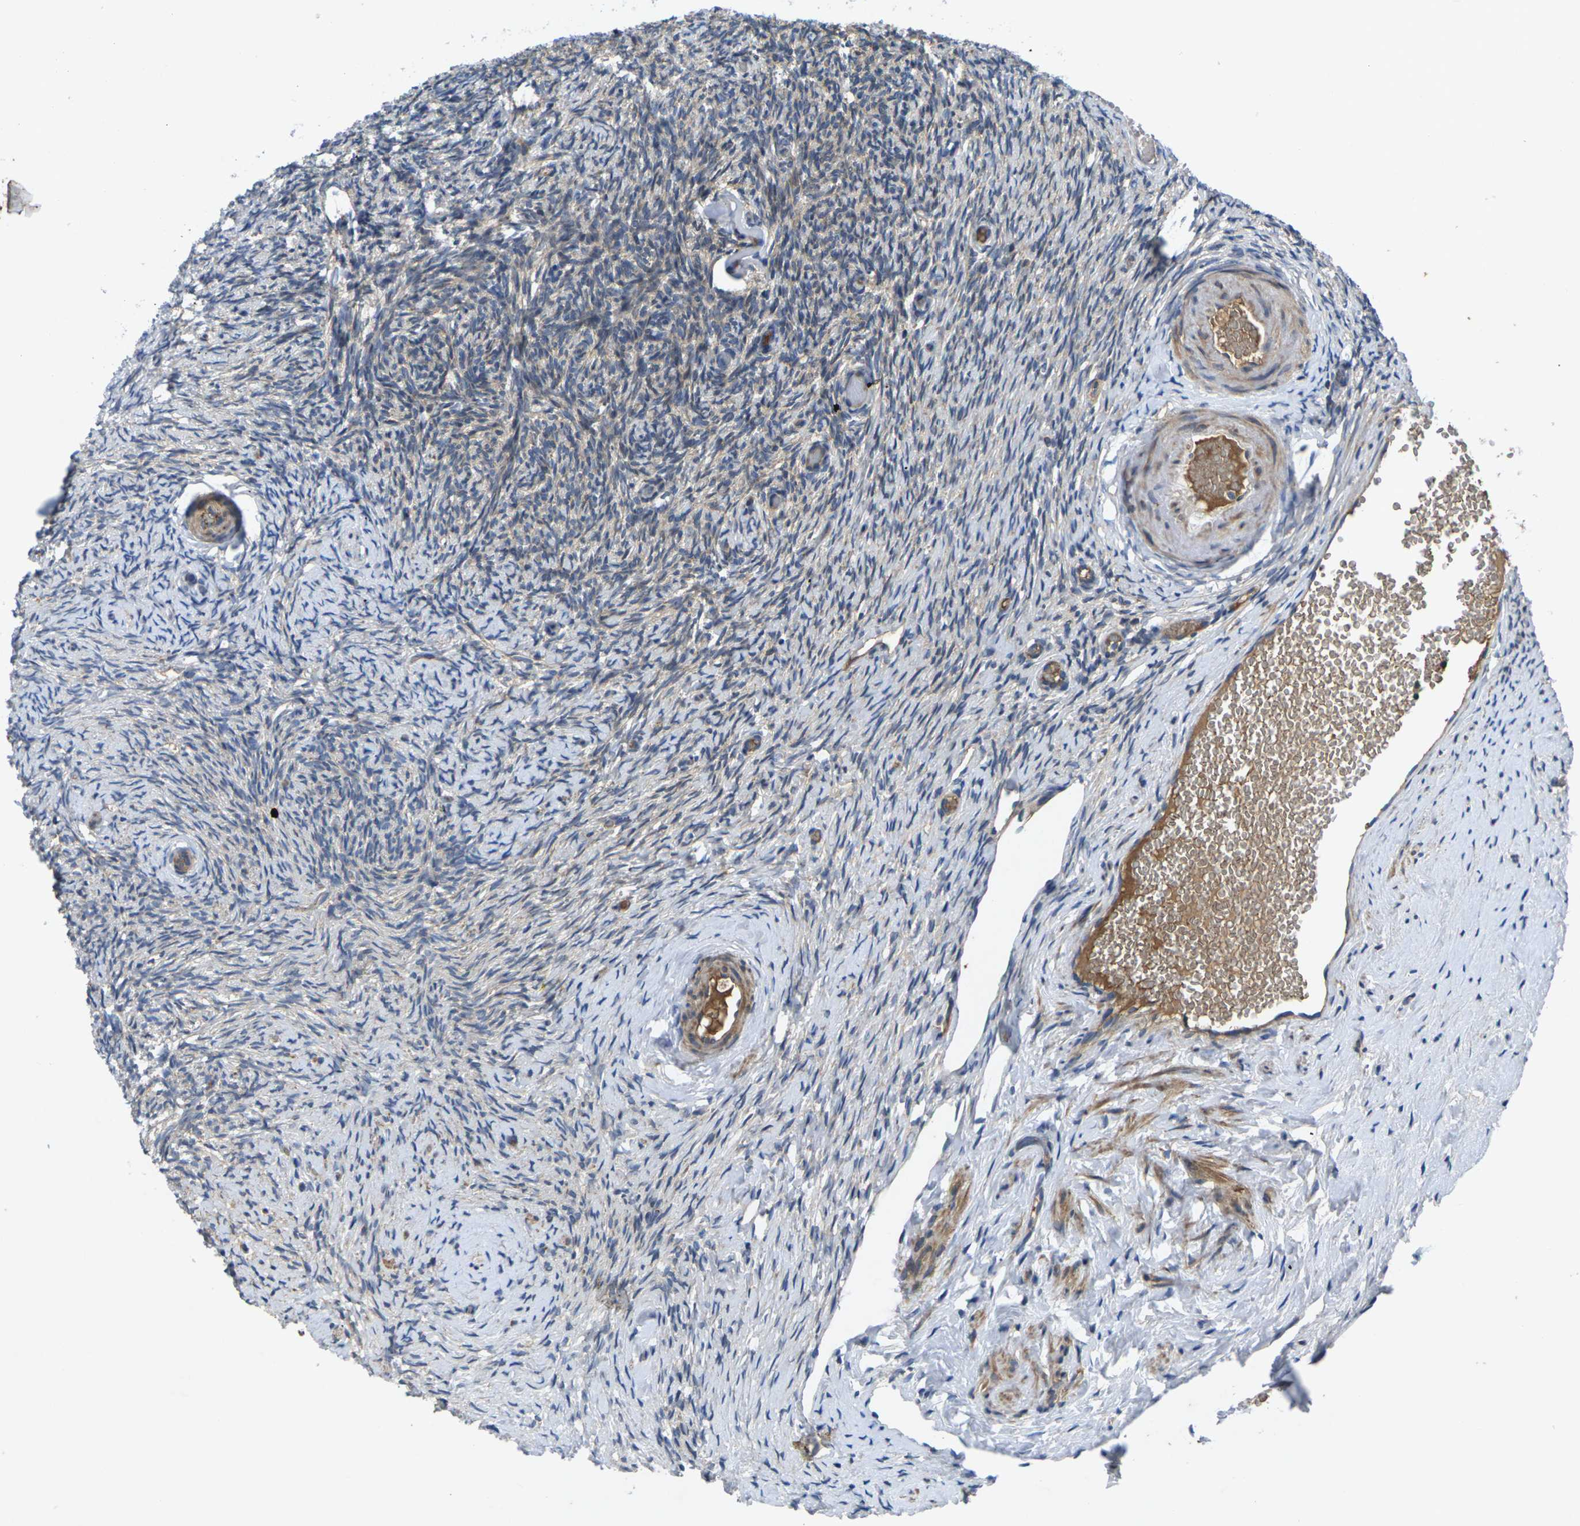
{"staining": {"intensity": "moderate", "quantity": ">75%", "location": "cytoplasmic/membranous"}, "tissue": "ovary", "cell_type": "Follicle cells", "image_type": "normal", "snomed": [{"axis": "morphology", "description": "Normal tissue, NOS"}, {"axis": "topography", "description": "Ovary"}], "caption": "Immunohistochemistry (IHC) of normal ovary exhibits medium levels of moderate cytoplasmic/membranous positivity in approximately >75% of follicle cells.", "gene": "KIF1B", "patient": {"sex": "female", "age": 60}}